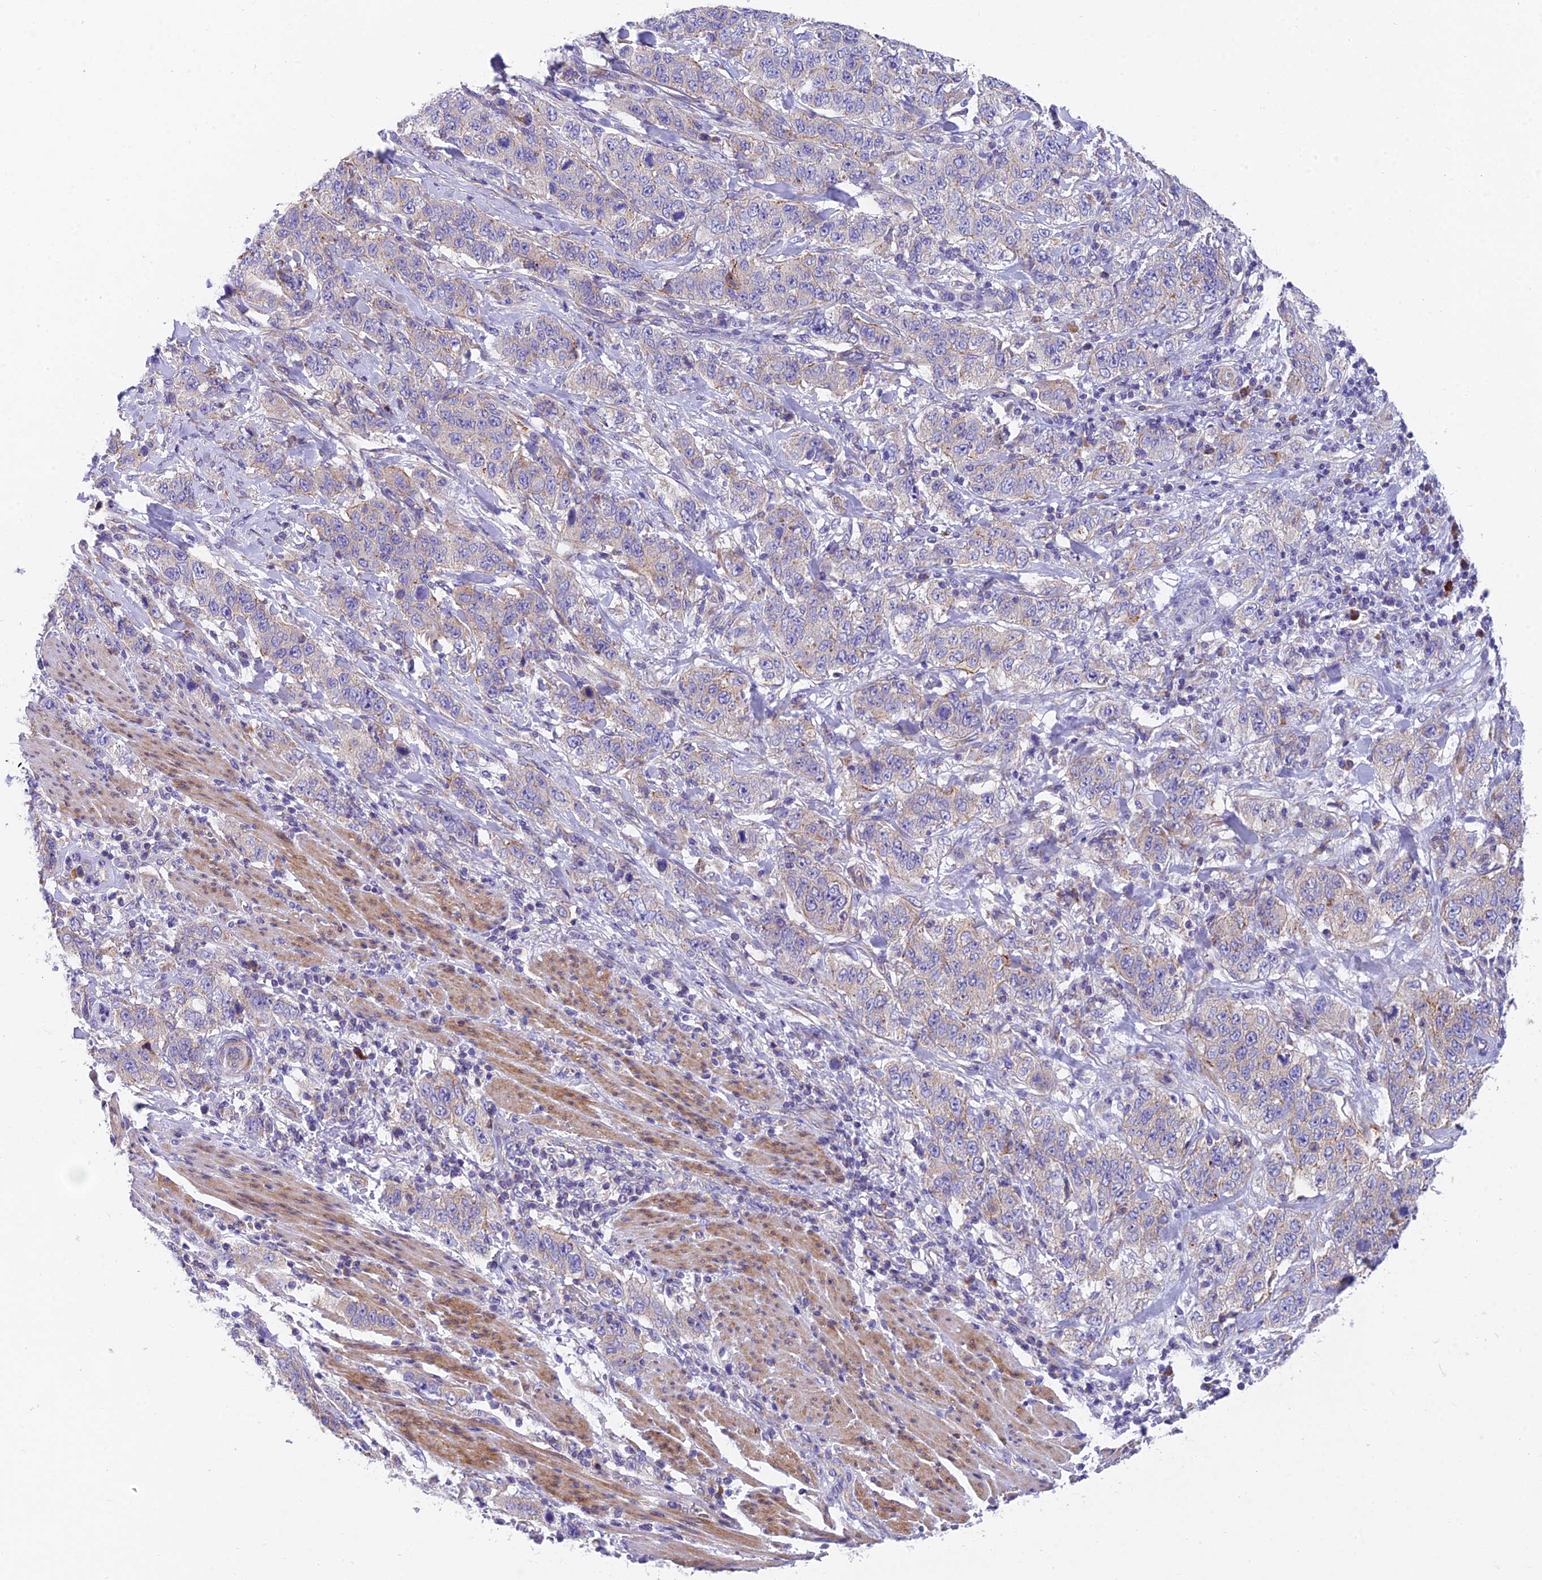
{"staining": {"intensity": "negative", "quantity": "none", "location": "none"}, "tissue": "stomach cancer", "cell_type": "Tumor cells", "image_type": "cancer", "snomed": [{"axis": "morphology", "description": "Adenocarcinoma, NOS"}, {"axis": "topography", "description": "Stomach"}], "caption": "A photomicrograph of human stomach adenocarcinoma is negative for staining in tumor cells.", "gene": "MVB12A", "patient": {"sex": "male", "age": 48}}